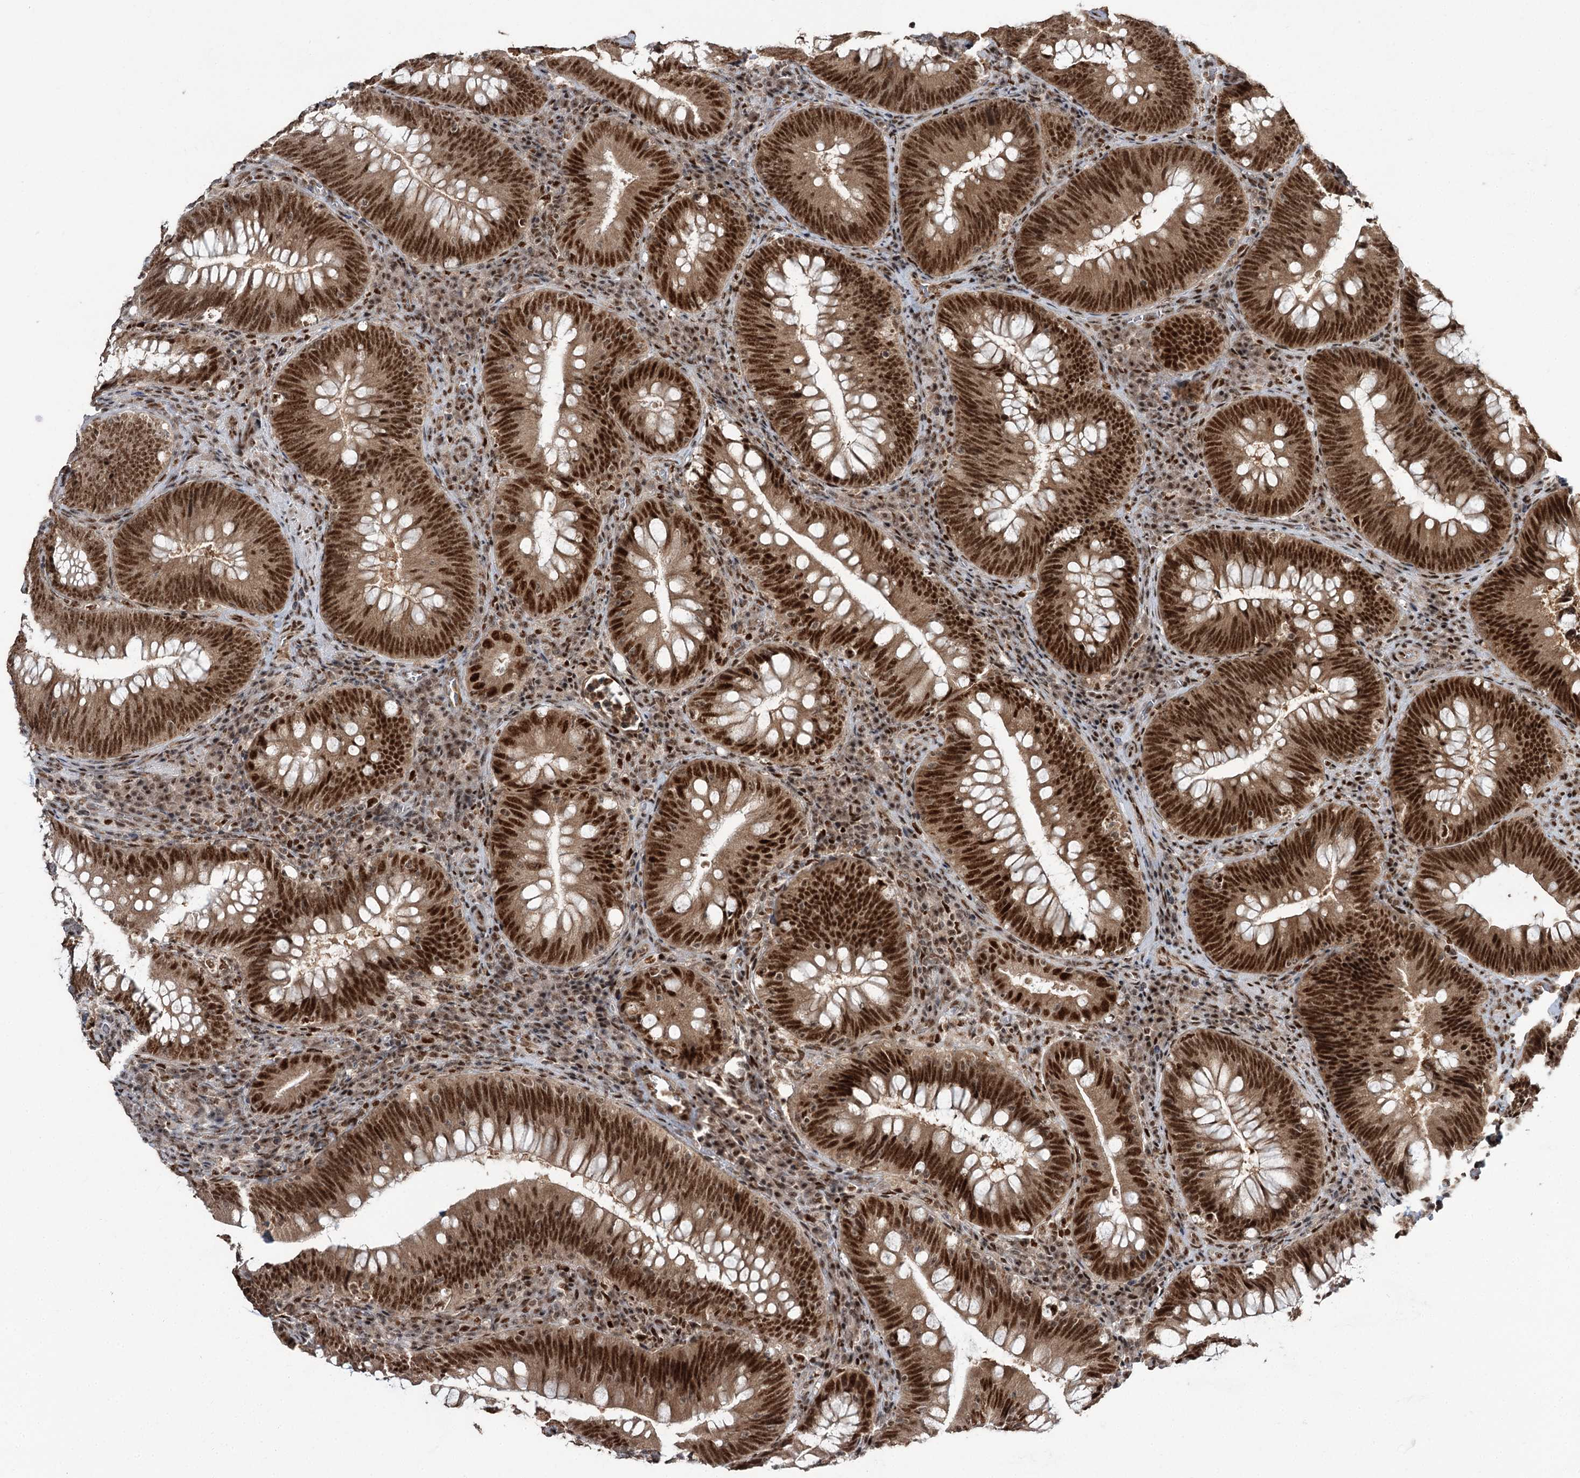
{"staining": {"intensity": "strong", "quantity": ">75%", "location": "nuclear"}, "tissue": "colorectal cancer", "cell_type": "Tumor cells", "image_type": "cancer", "snomed": [{"axis": "morphology", "description": "Normal tissue, NOS"}, {"axis": "topography", "description": "Colon"}], "caption": "Immunohistochemistry (IHC) of colorectal cancer displays high levels of strong nuclear staining in about >75% of tumor cells. (brown staining indicates protein expression, while blue staining denotes nuclei).", "gene": "ERCC3", "patient": {"sex": "female", "age": 82}}